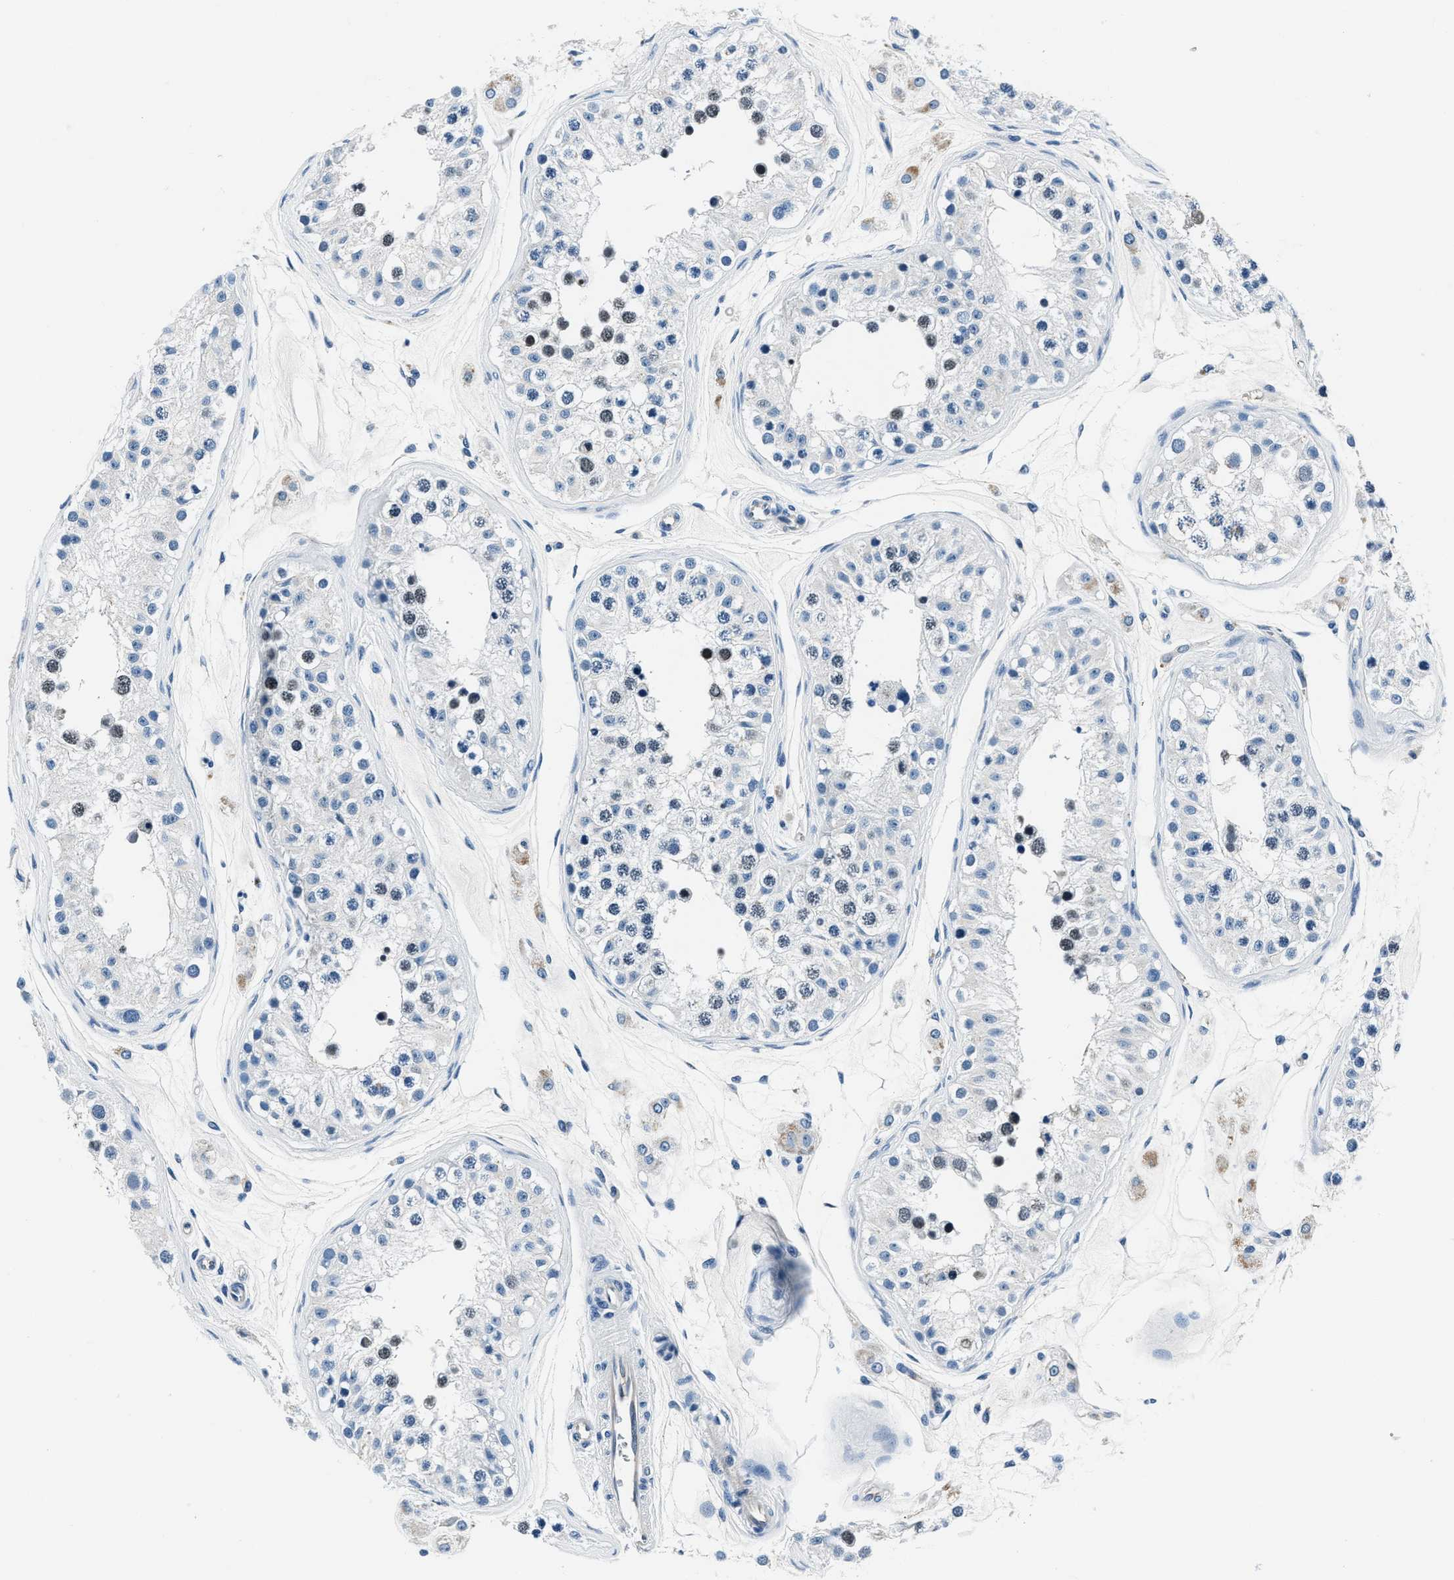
{"staining": {"intensity": "moderate", "quantity": "25%-75%", "location": "nuclear"}, "tissue": "testis", "cell_type": "Cells in seminiferous ducts", "image_type": "normal", "snomed": [{"axis": "morphology", "description": "Normal tissue, NOS"}, {"axis": "morphology", "description": "Adenocarcinoma, metastatic, NOS"}, {"axis": "topography", "description": "Testis"}], "caption": "Immunohistochemical staining of normal testis shows medium levels of moderate nuclear positivity in approximately 25%-75% of cells in seminiferous ducts. (IHC, brightfield microscopy, high magnification).", "gene": "PTPDC1", "patient": {"sex": "male", "age": 26}}